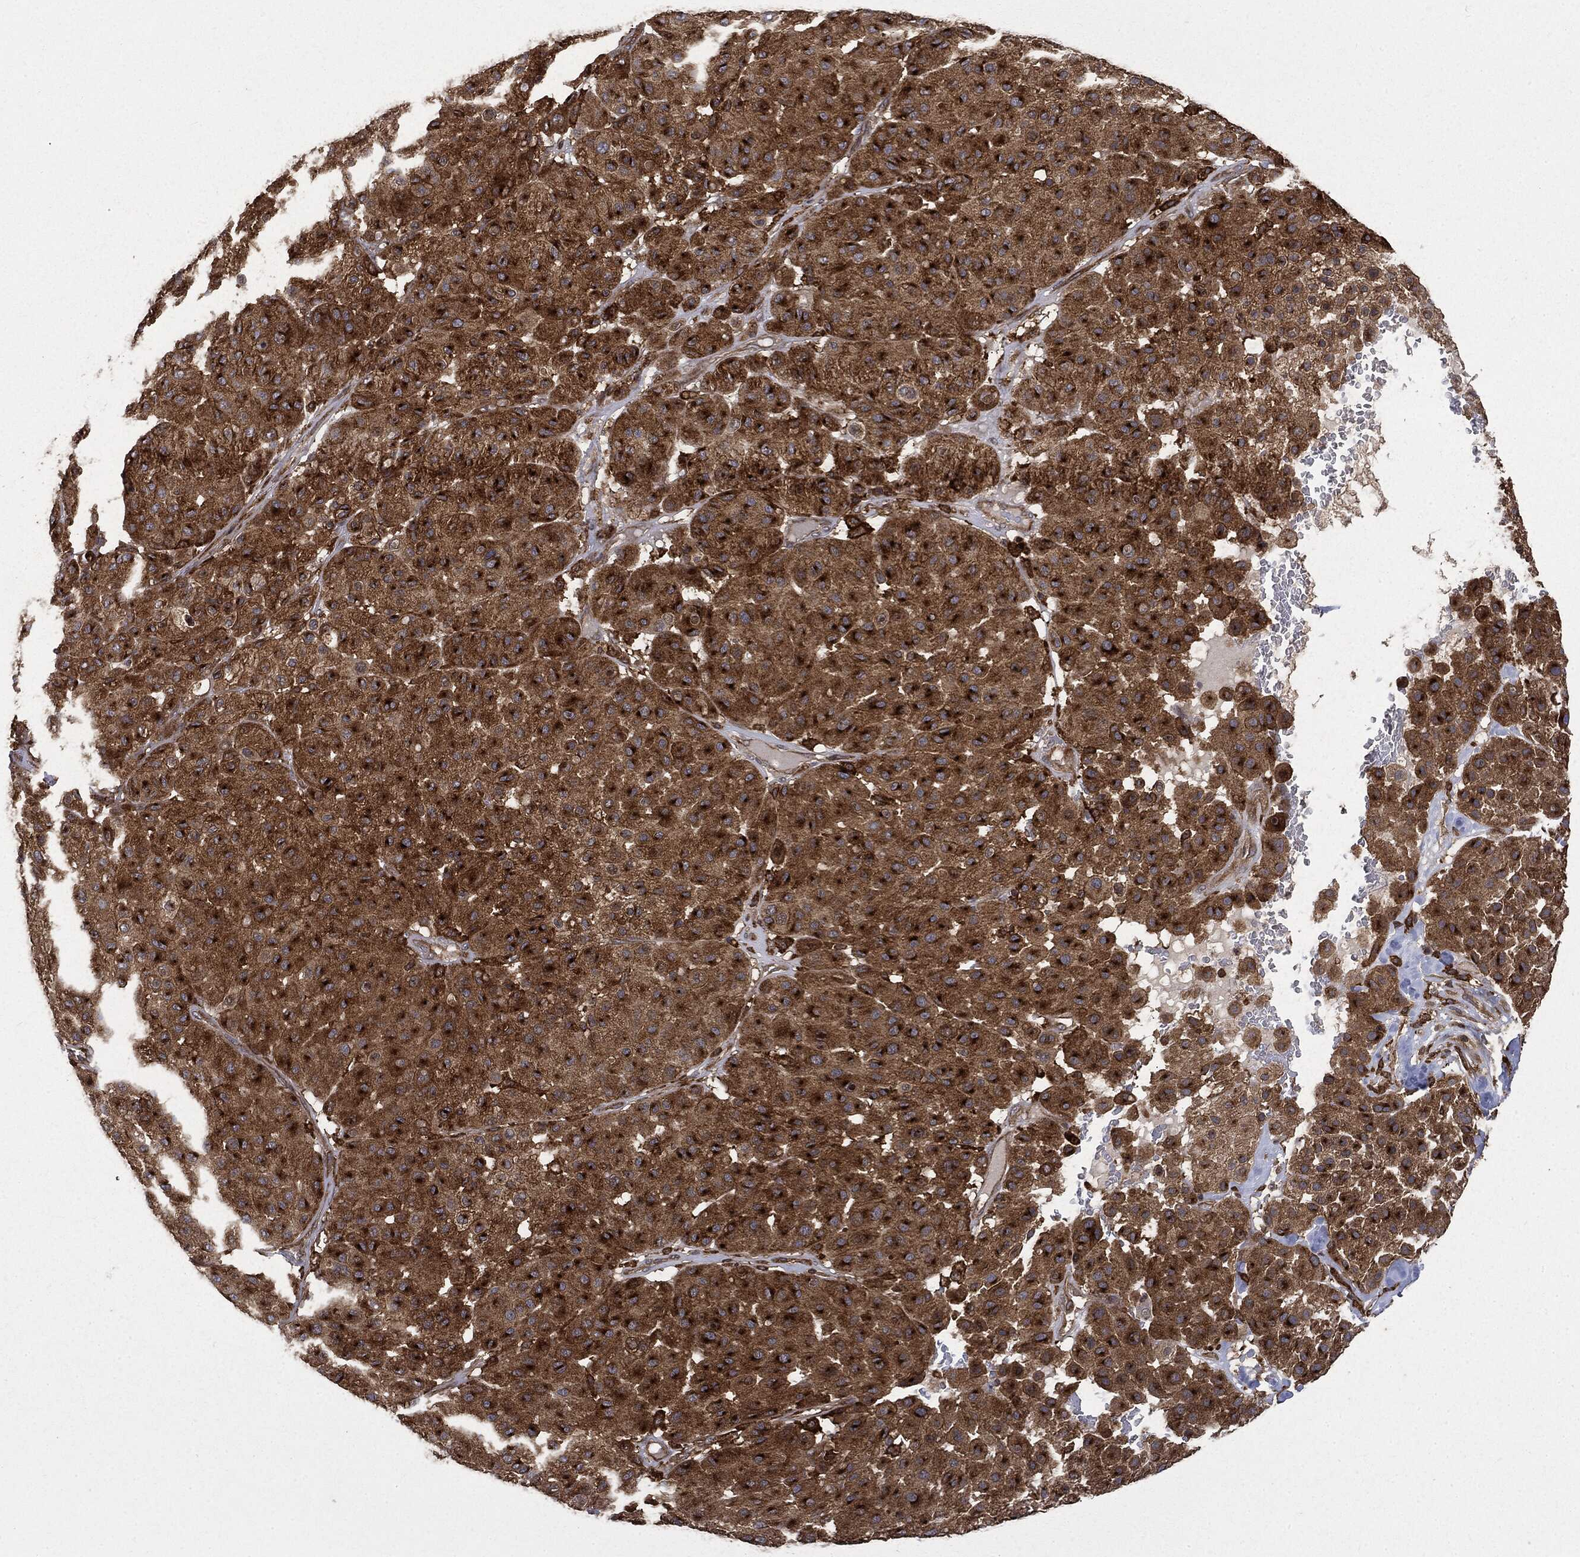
{"staining": {"intensity": "strong", "quantity": ">75%", "location": "cytoplasmic/membranous"}, "tissue": "melanoma", "cell_type": "Tumor cells", "image_type": "cancer", "snomed": [{"axis": "morphology", "description": "Malignant melanoma, Metastatic site"}, {"axis": "topography", "description": "Smooth muscle"}], "caption": "This is an image of immunohistochemistry staining of melanoma, which shows strong positivity in the cytoplasmic/membranous of tumor cells.", "gene": "SNX5", "patient": {"sex": "male", "age": 41}}